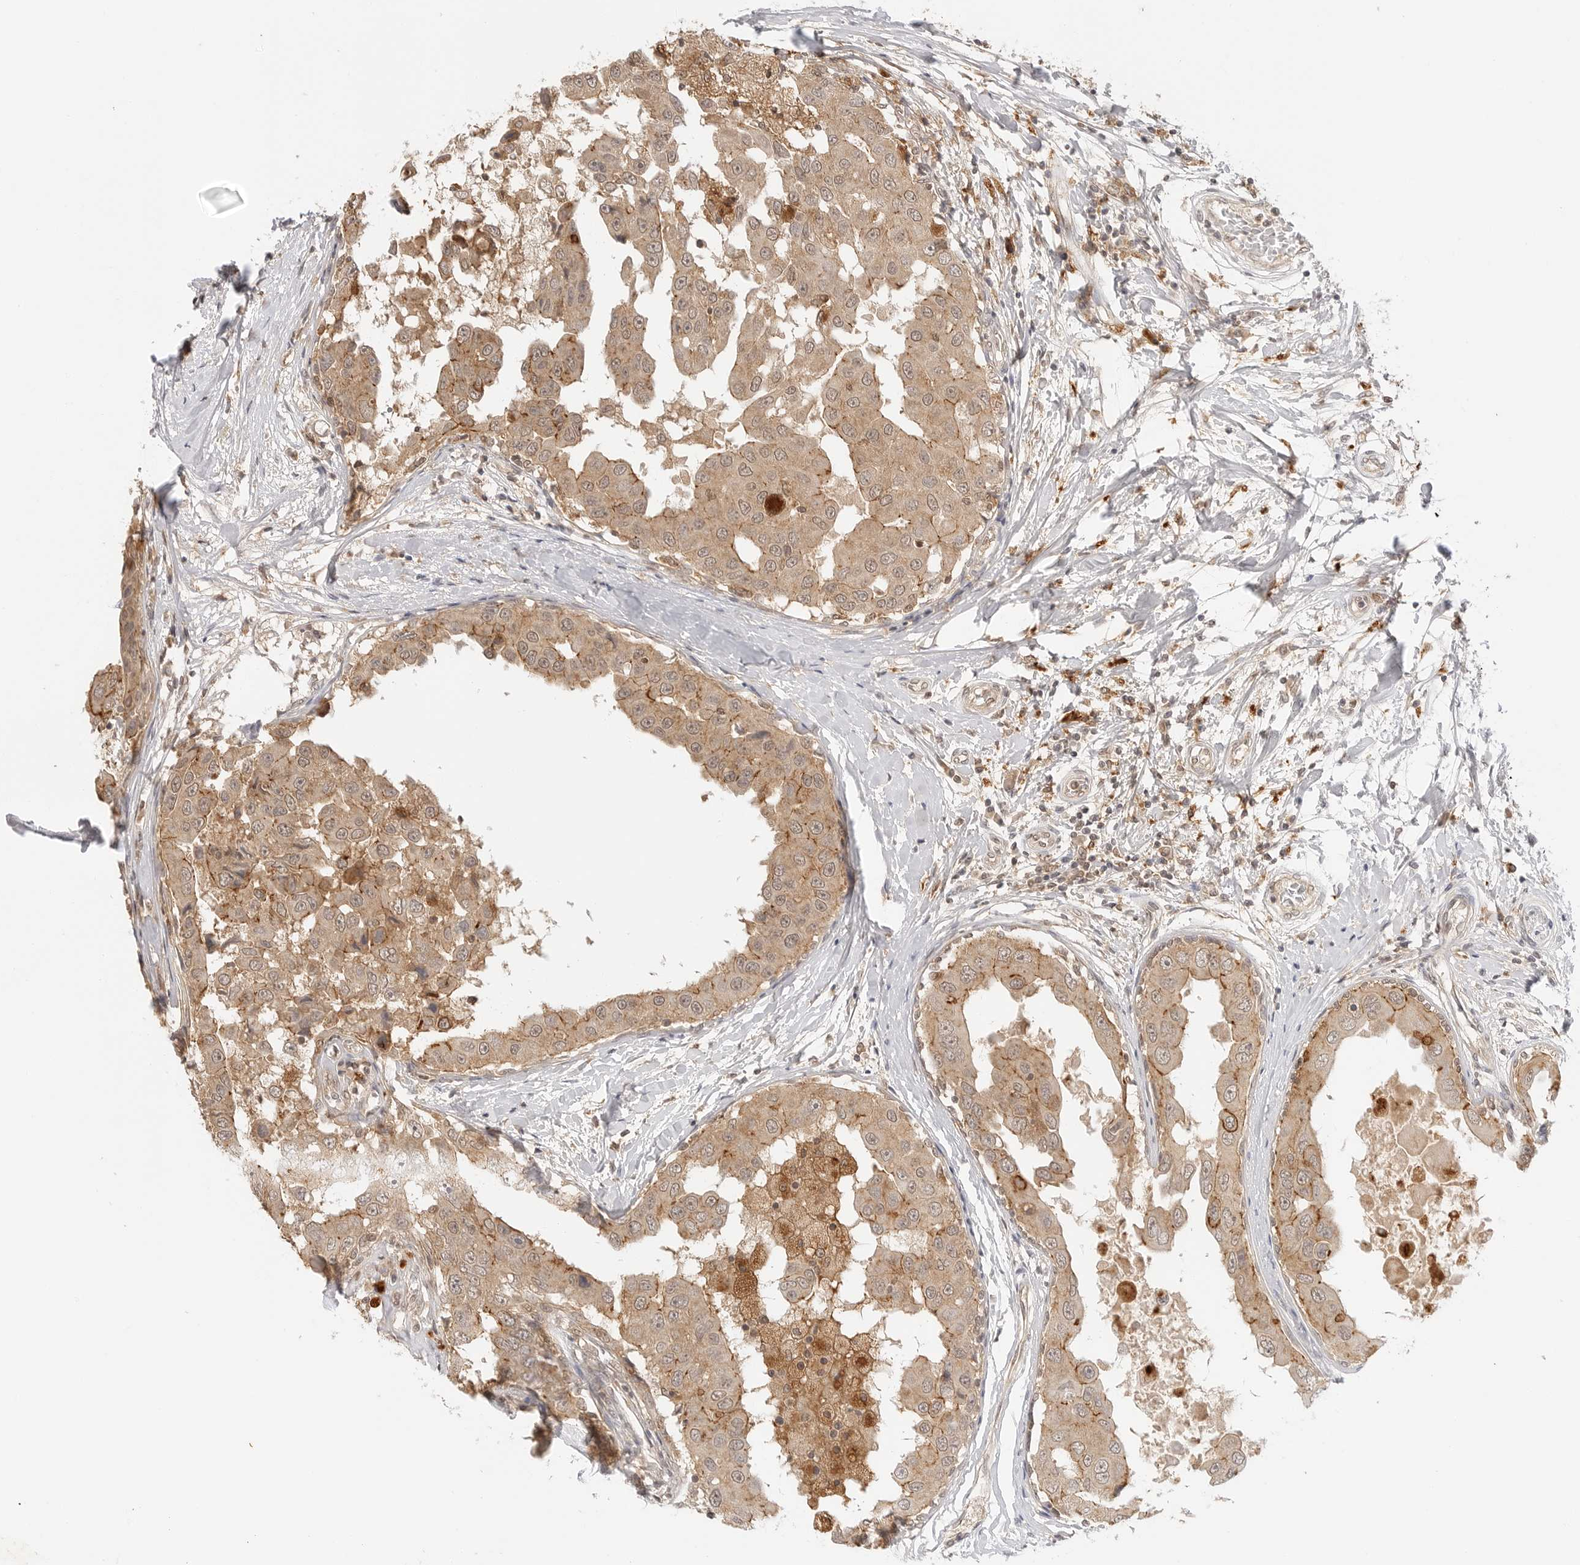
{"staining": {"intensity": "moderate", "quantity": ">75%", "location": "cytoplasmic/membranous"}, "tissue": "breast cancer", "cell_type": "Tumor cells", "image_type": "cancer", "snomed": [{"axis": "morphology", "description": "Duct carcinoma"}, {"axis": "topography", "description": "Breast"}], "caption": "The photomicrograph displays staining of breast cancer (infiltrating ductal carcinoma), revealing moderate cytoplasmic/membranous protein positivity (brown color) within tumor cells.", "gene": "EPHA1", "patient": {"sex": "female", "age": 27}}